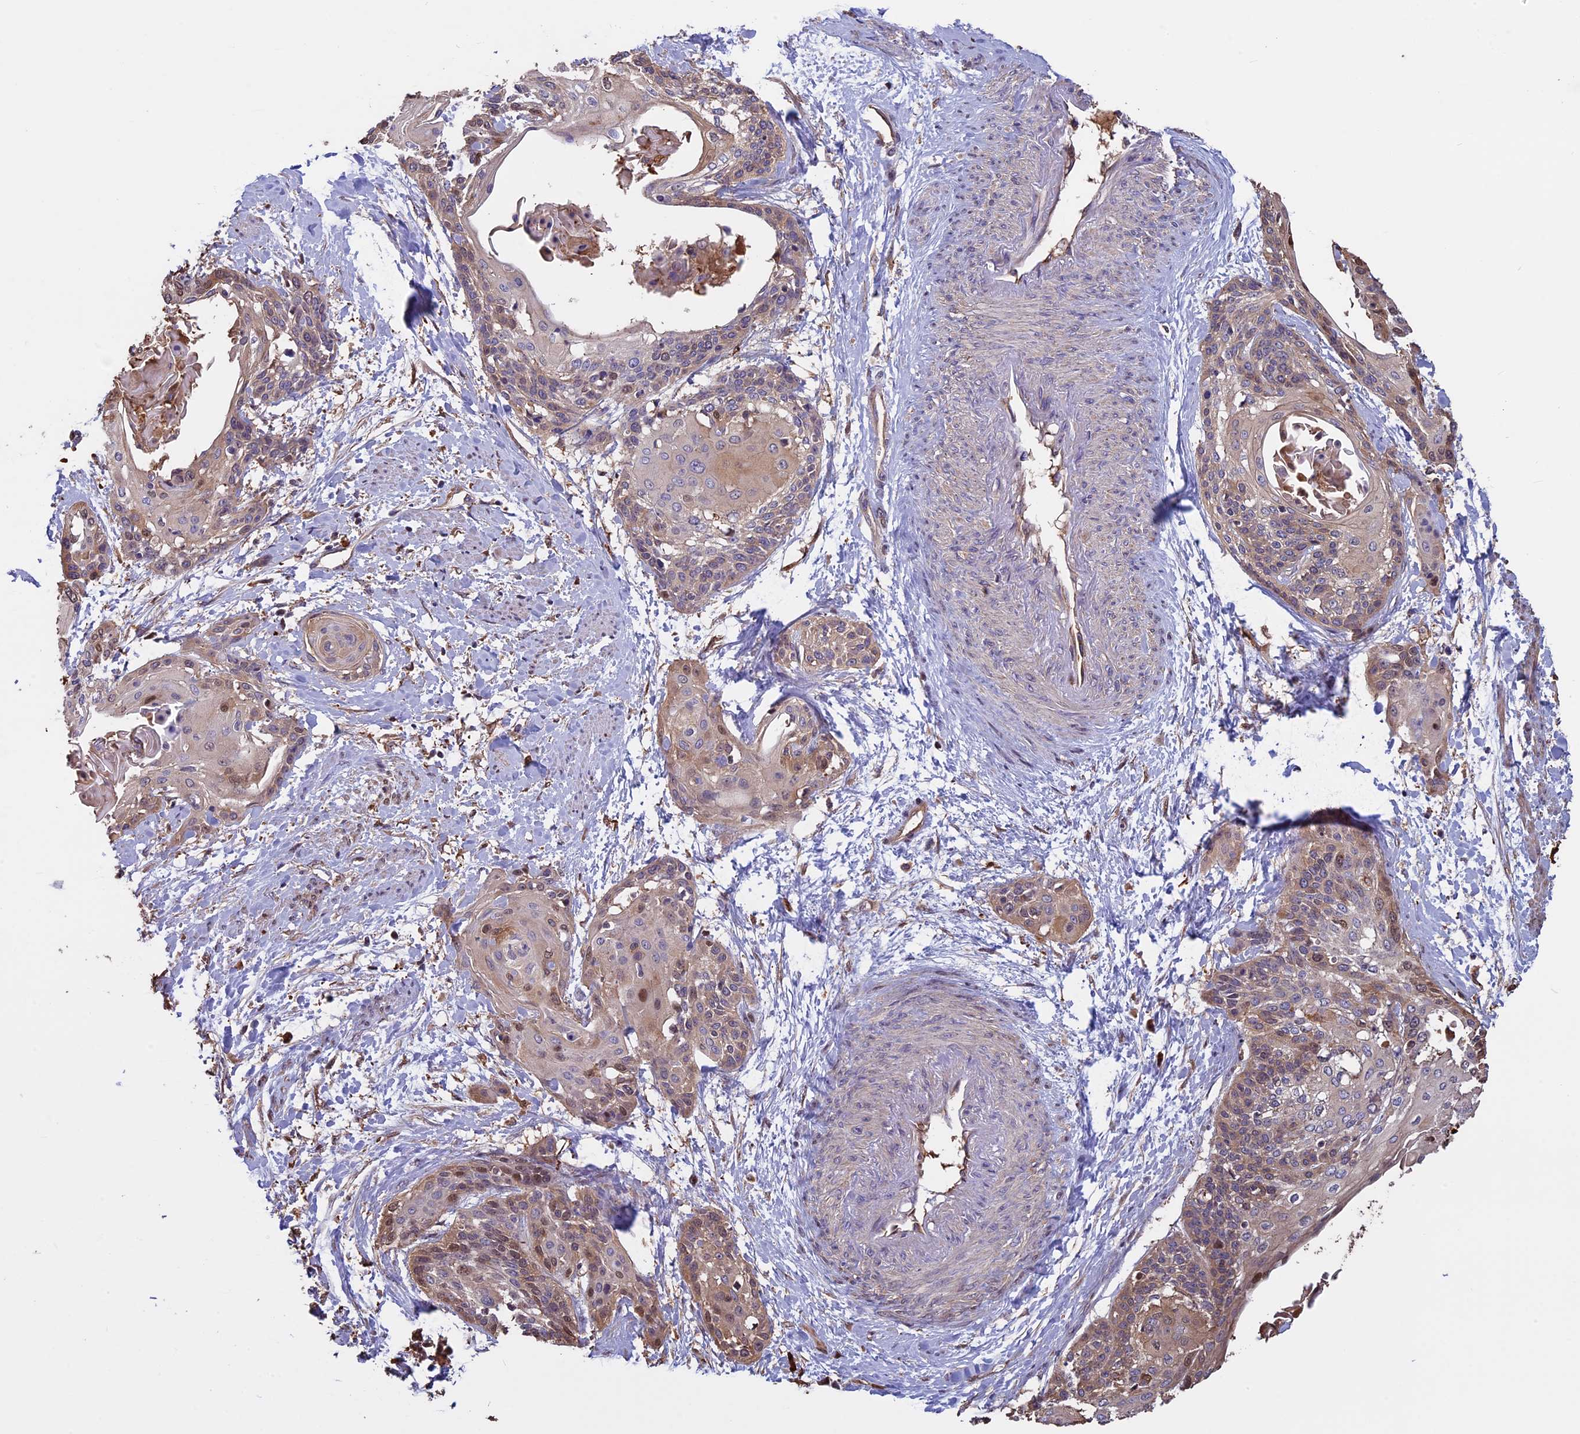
{"staining": {"intensity": "weak", "quantity": "25%-75%", "location": "cytoplasmic/membranous"}, "tissue": "cervical cancer", "cell_type": "Tumor cells", "image_type": "cancer", "snomed": [{"axis": "morphology", "description": "Squamous cell carcinoma, NOS"}, {"axis": "topography", "description": "Cervix"}], "caption": "High-magnification brightfield microscopy of cervical cancer stained with DAB (brown) and counterstained with hematoxylin (blue). tumor cells exhibit weak cytoplasmic/membranous positivity is present in about25%-75% of cells.", "gene": "VWA3A", "patient": {"sex": "female", "age": 57}}